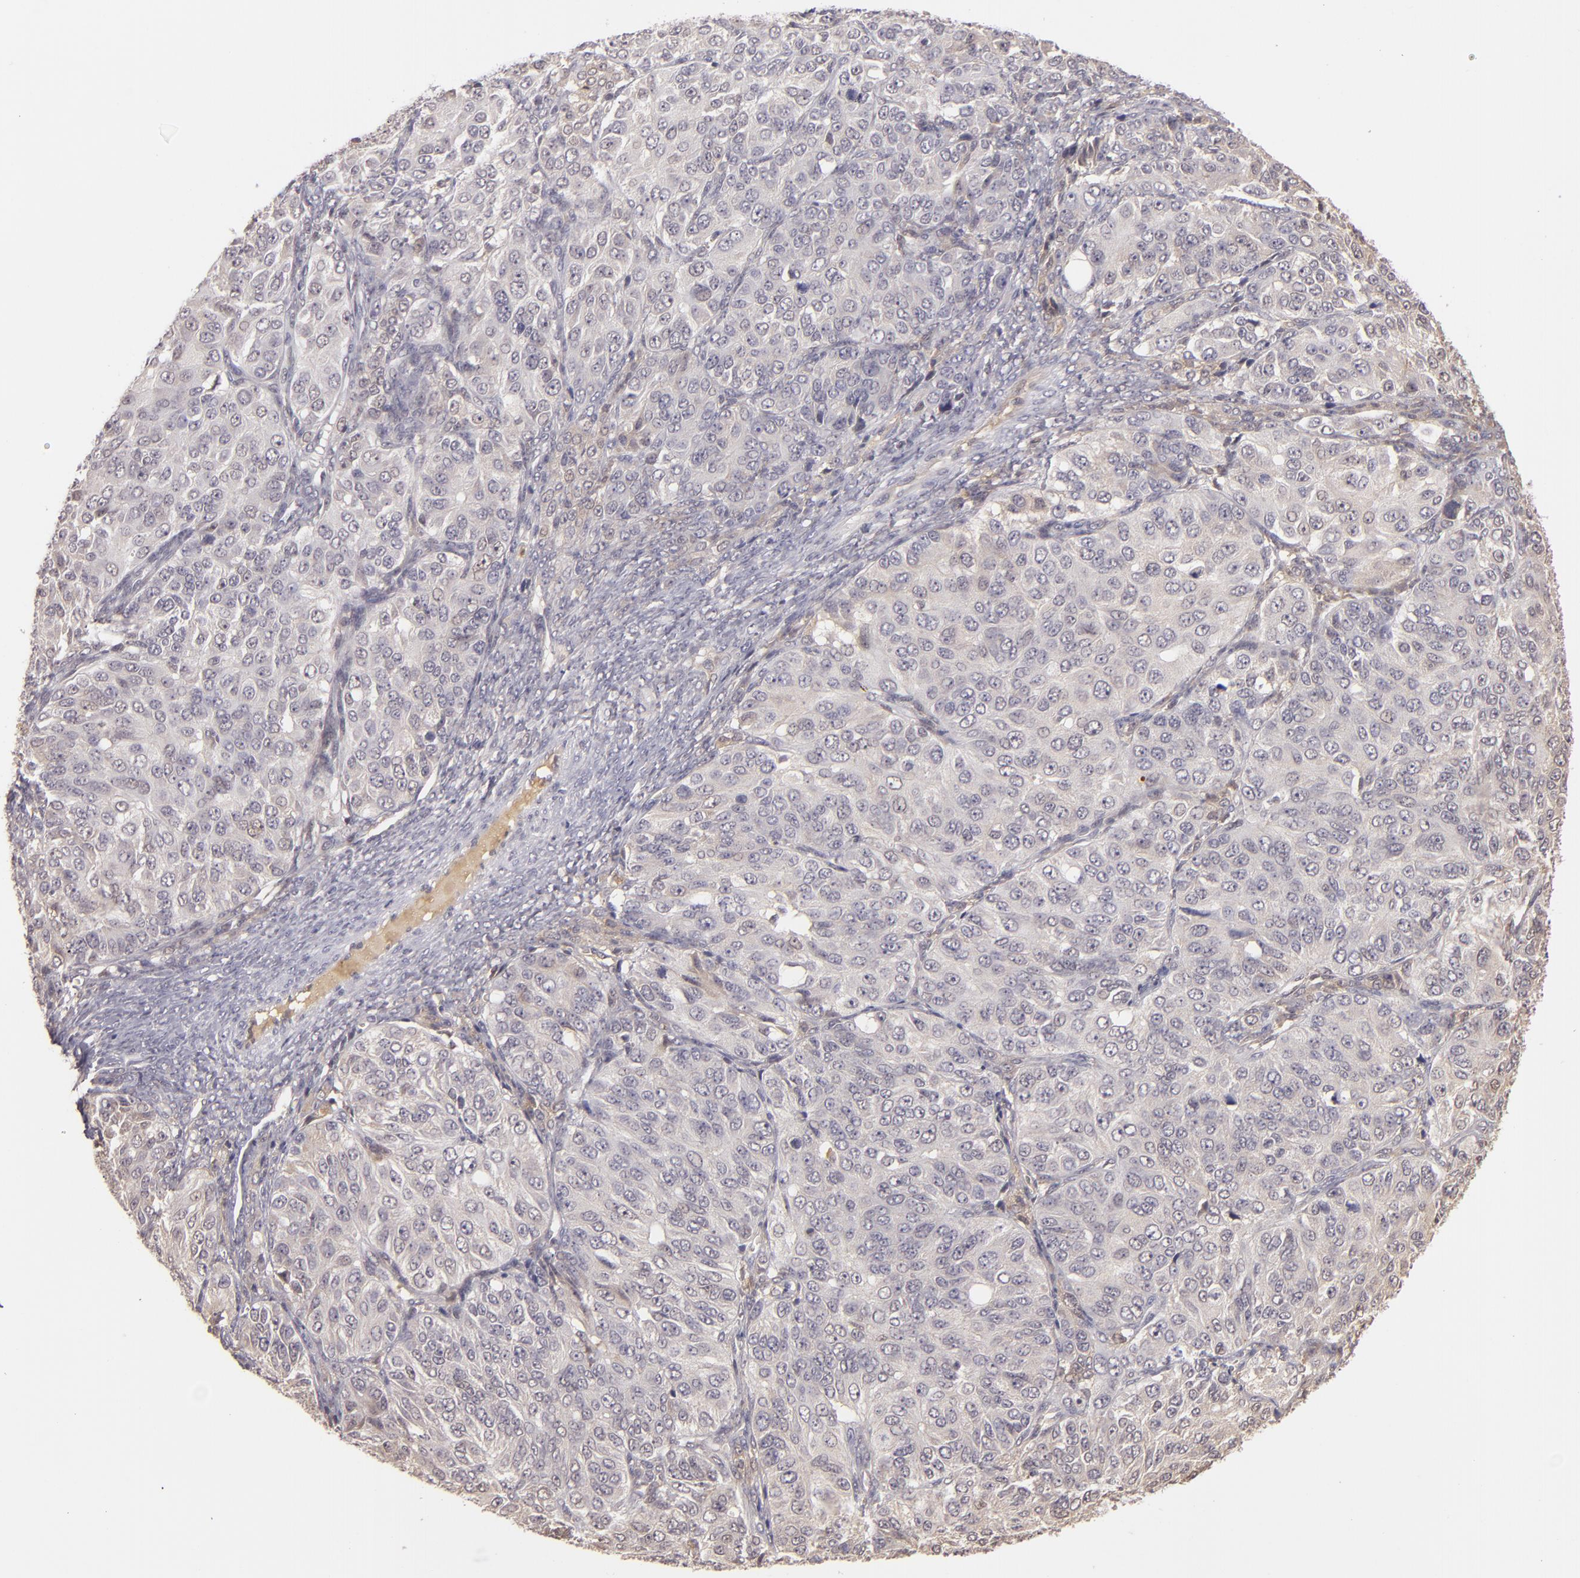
{"staining": {"intensity": "weak", "quantity": ">75%", "location": "cytoplasmic/membranous"}, "tissue": "ovarian cancer", "cell_type": "Tumor cells", "image_type": "cancer", "snomed": [{"axis": "morphology", "description": "Carcinoma, endometroid"}, {"axis": "topography", "description": "Ovary"}], "caption": "DAB (3,3'-diaminobenzidine) immunohistochemical staining of human endometroid carcinoma (ovarian) reveals weak cytoplasmic/membranous protein staining in approximately >75% of tumor cells.", "gene": "LRG1", "patient": {"sex": "female", "age": 51}}